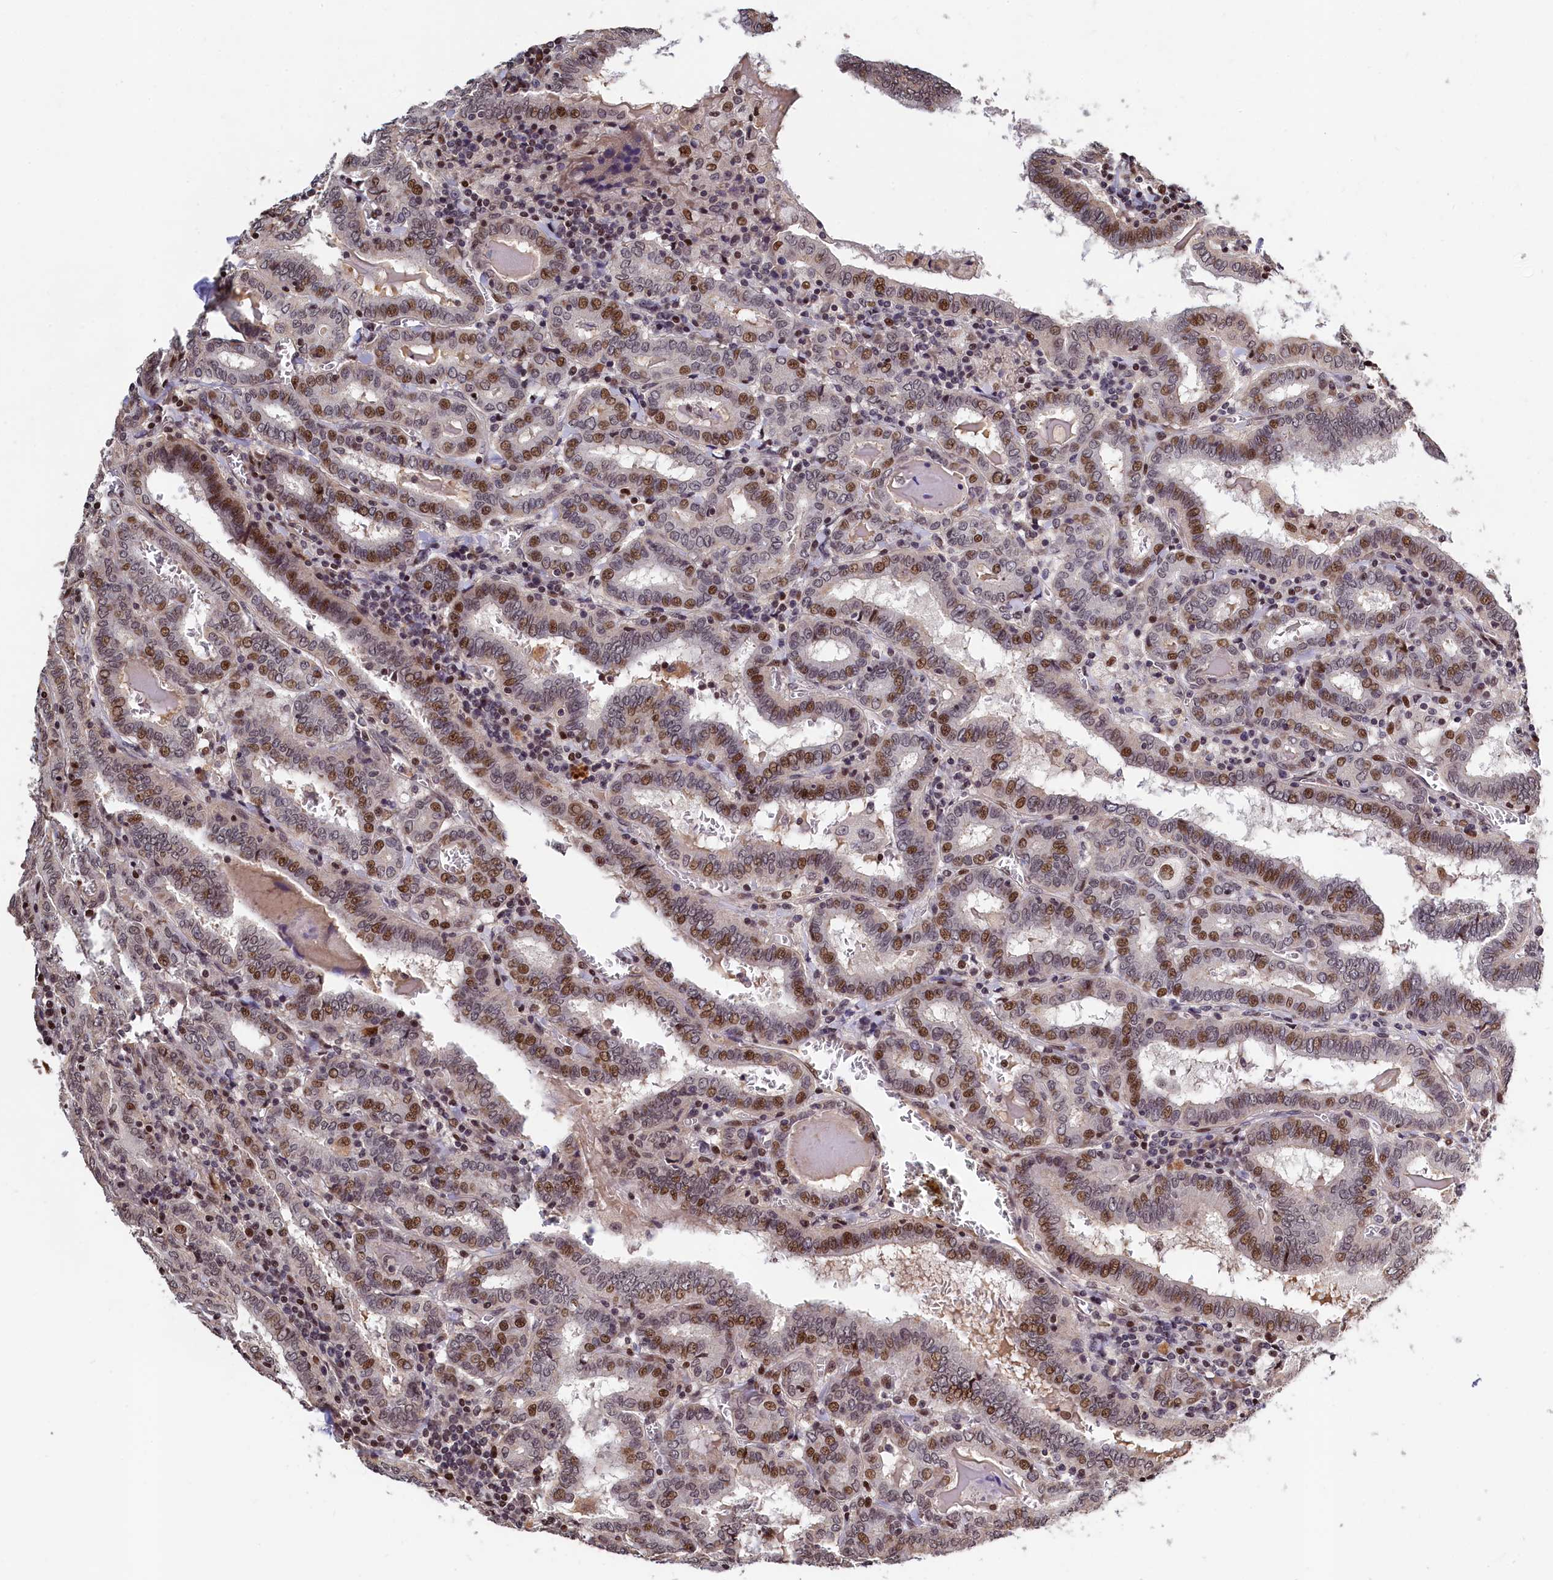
{"staining": {"intensity": "moderate", "quantity": ">75%", "location": "nuclear"}, "tissue": "thyroid cancer", "cell_type": "Tumor cells", "image_type": "cancer", "snomed": [{"axis": "morphology", "description": "Papillary adenocarcinoma, NOS"}, {"axis": "topography", "description": "Thyroid gland"}], "caption": "About >75% of tumor cells in papillary adenocarcinoma (thyroid) exhibit moderate nuclear protein positivity as visualized by brown immunohistochemical staining.", "gene": "FAM217B", "patient": {"sex": "female", "age": 72}}